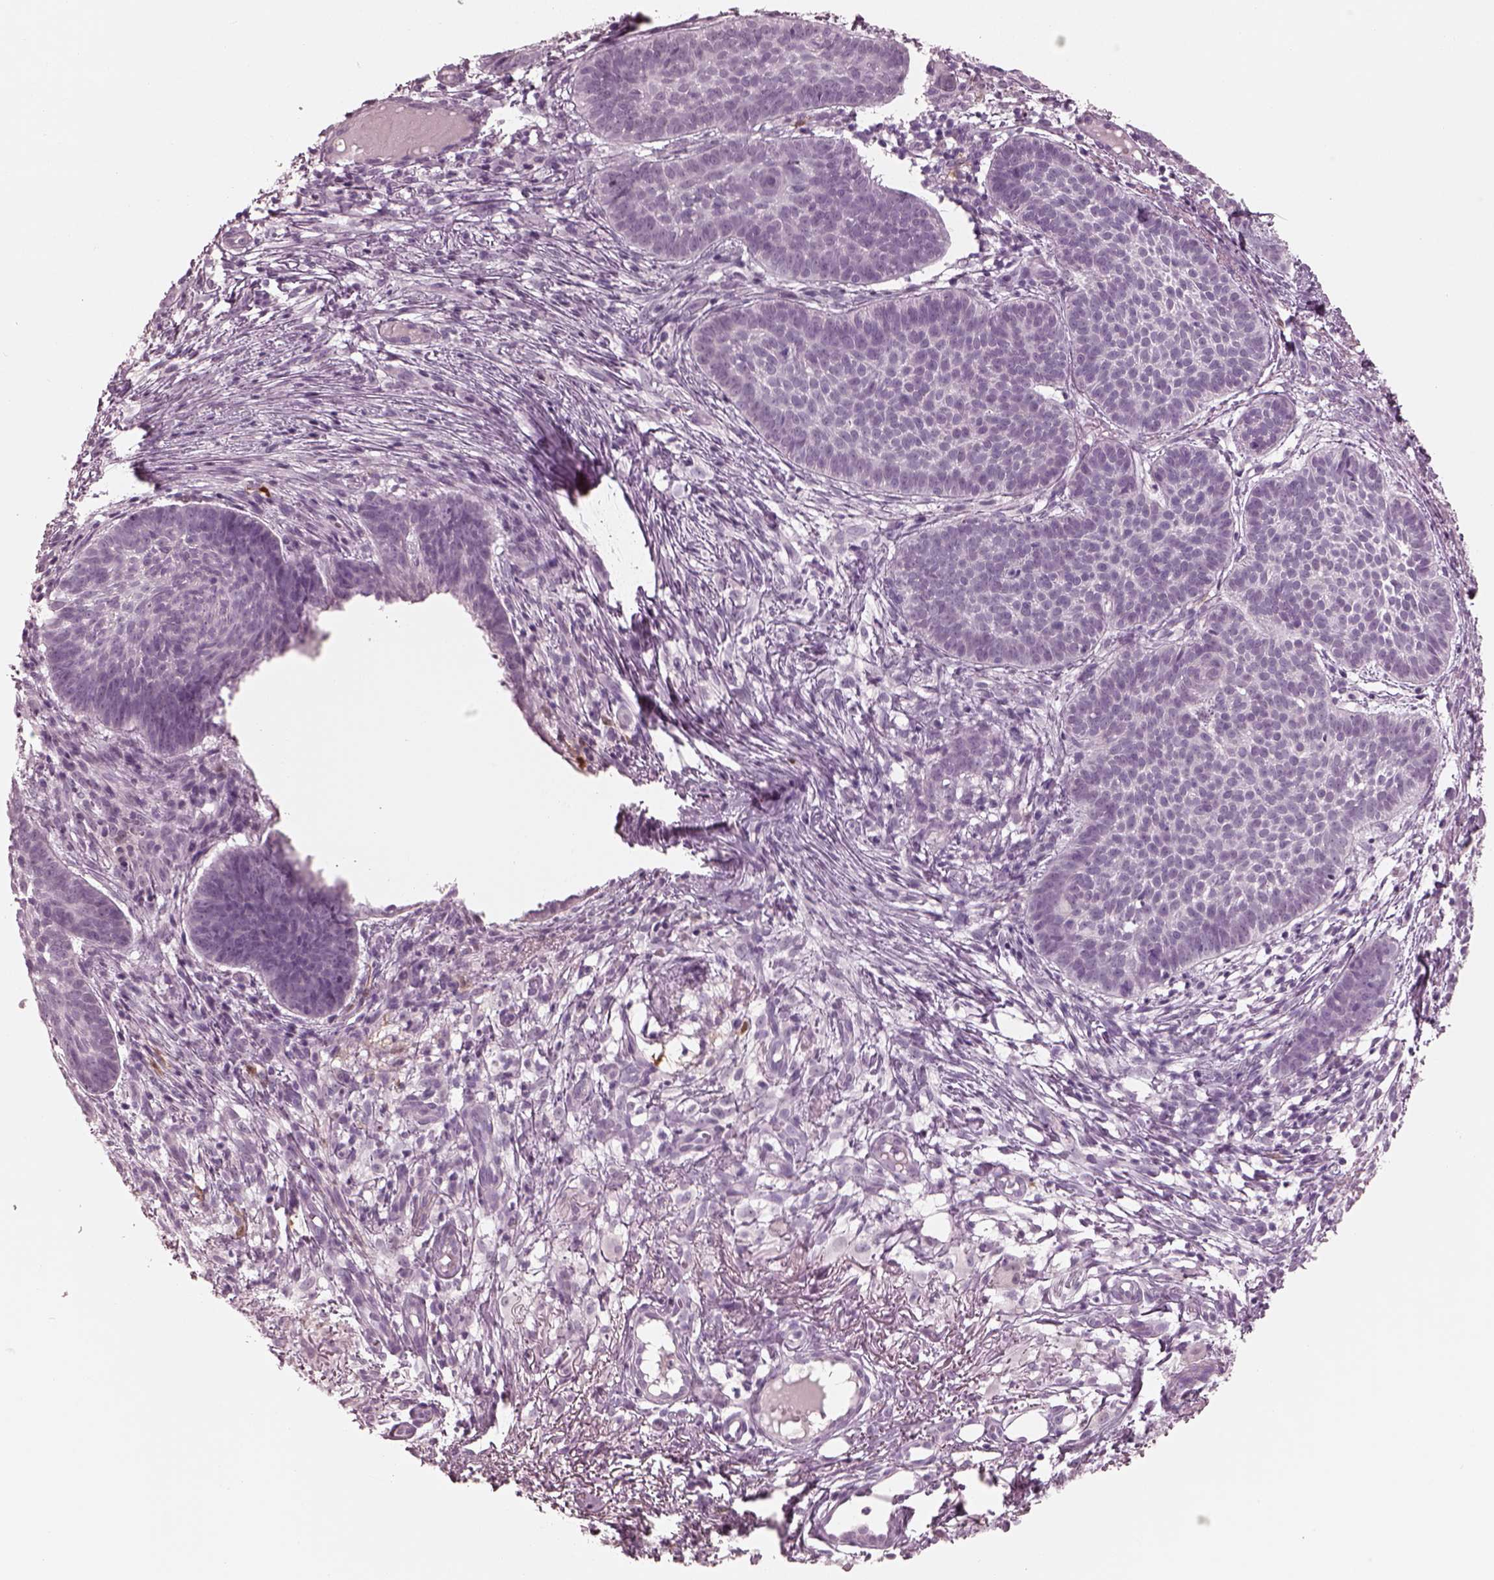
{"staining": {"intensity": "negative", "quantity": "none", "location": "none"}, "tissue": "skin cancer", "cell_type": "Tumor cells", "image_type": "cancer", "snomed": [{"axis": "morphology", "description": "Basal cell carcinoma"}, {"axis": "topography", "description": "Skin"}], "caption": "Skin cancer was stained to show a protein in brown. There is no significant staining in tumor cells.", "gene": "C2orf81", "patient": {"sex": "male", "age": 72}}